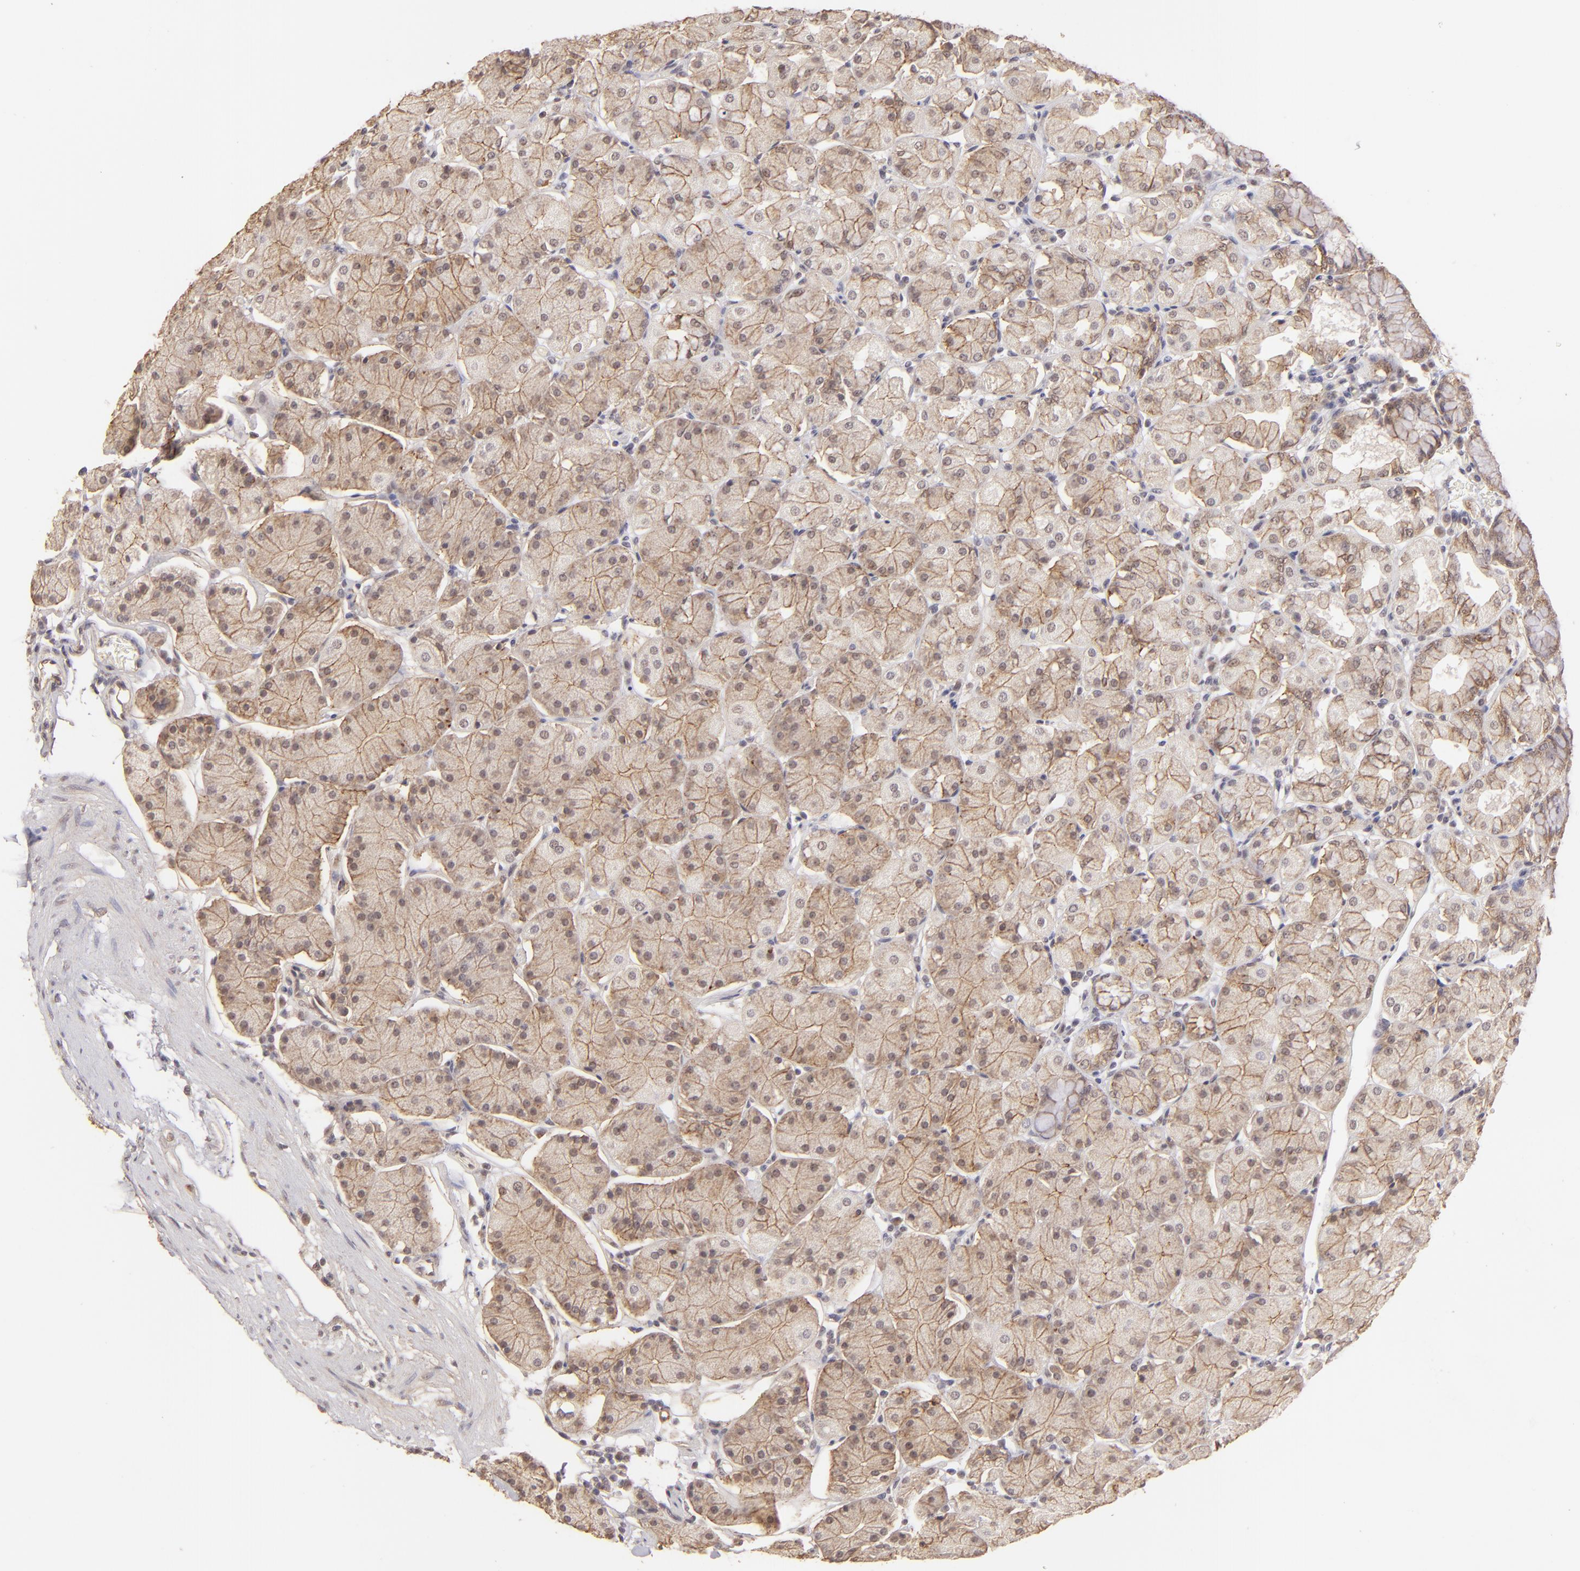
{"staining": {"intensity": "moderate", "quantity": ">75%", "location": "cytoplasmic/membranous"}, "tissue": "stomach", "cell_type": "Glandular cells", "image_type": "normal", "snomed": [{"axis": "morphology", "description": "Normal tissue, NOS"}, {"axis": "topography", "description": "Stomach, upper"}, {"axis": "topography", "description": "Stomach"}], "caption": "Moderate cytoplasmic/membranous protein expression is appreciated in about >75% of glandular cells in stomach. The staining was performed using DAB to visualize the protein expression in brown, while the nuclei were stained in blue with hematoxylin (Magnification: 20x).", "gene": "CLDN1", "patient": {"sex": "male", "age": 76}}